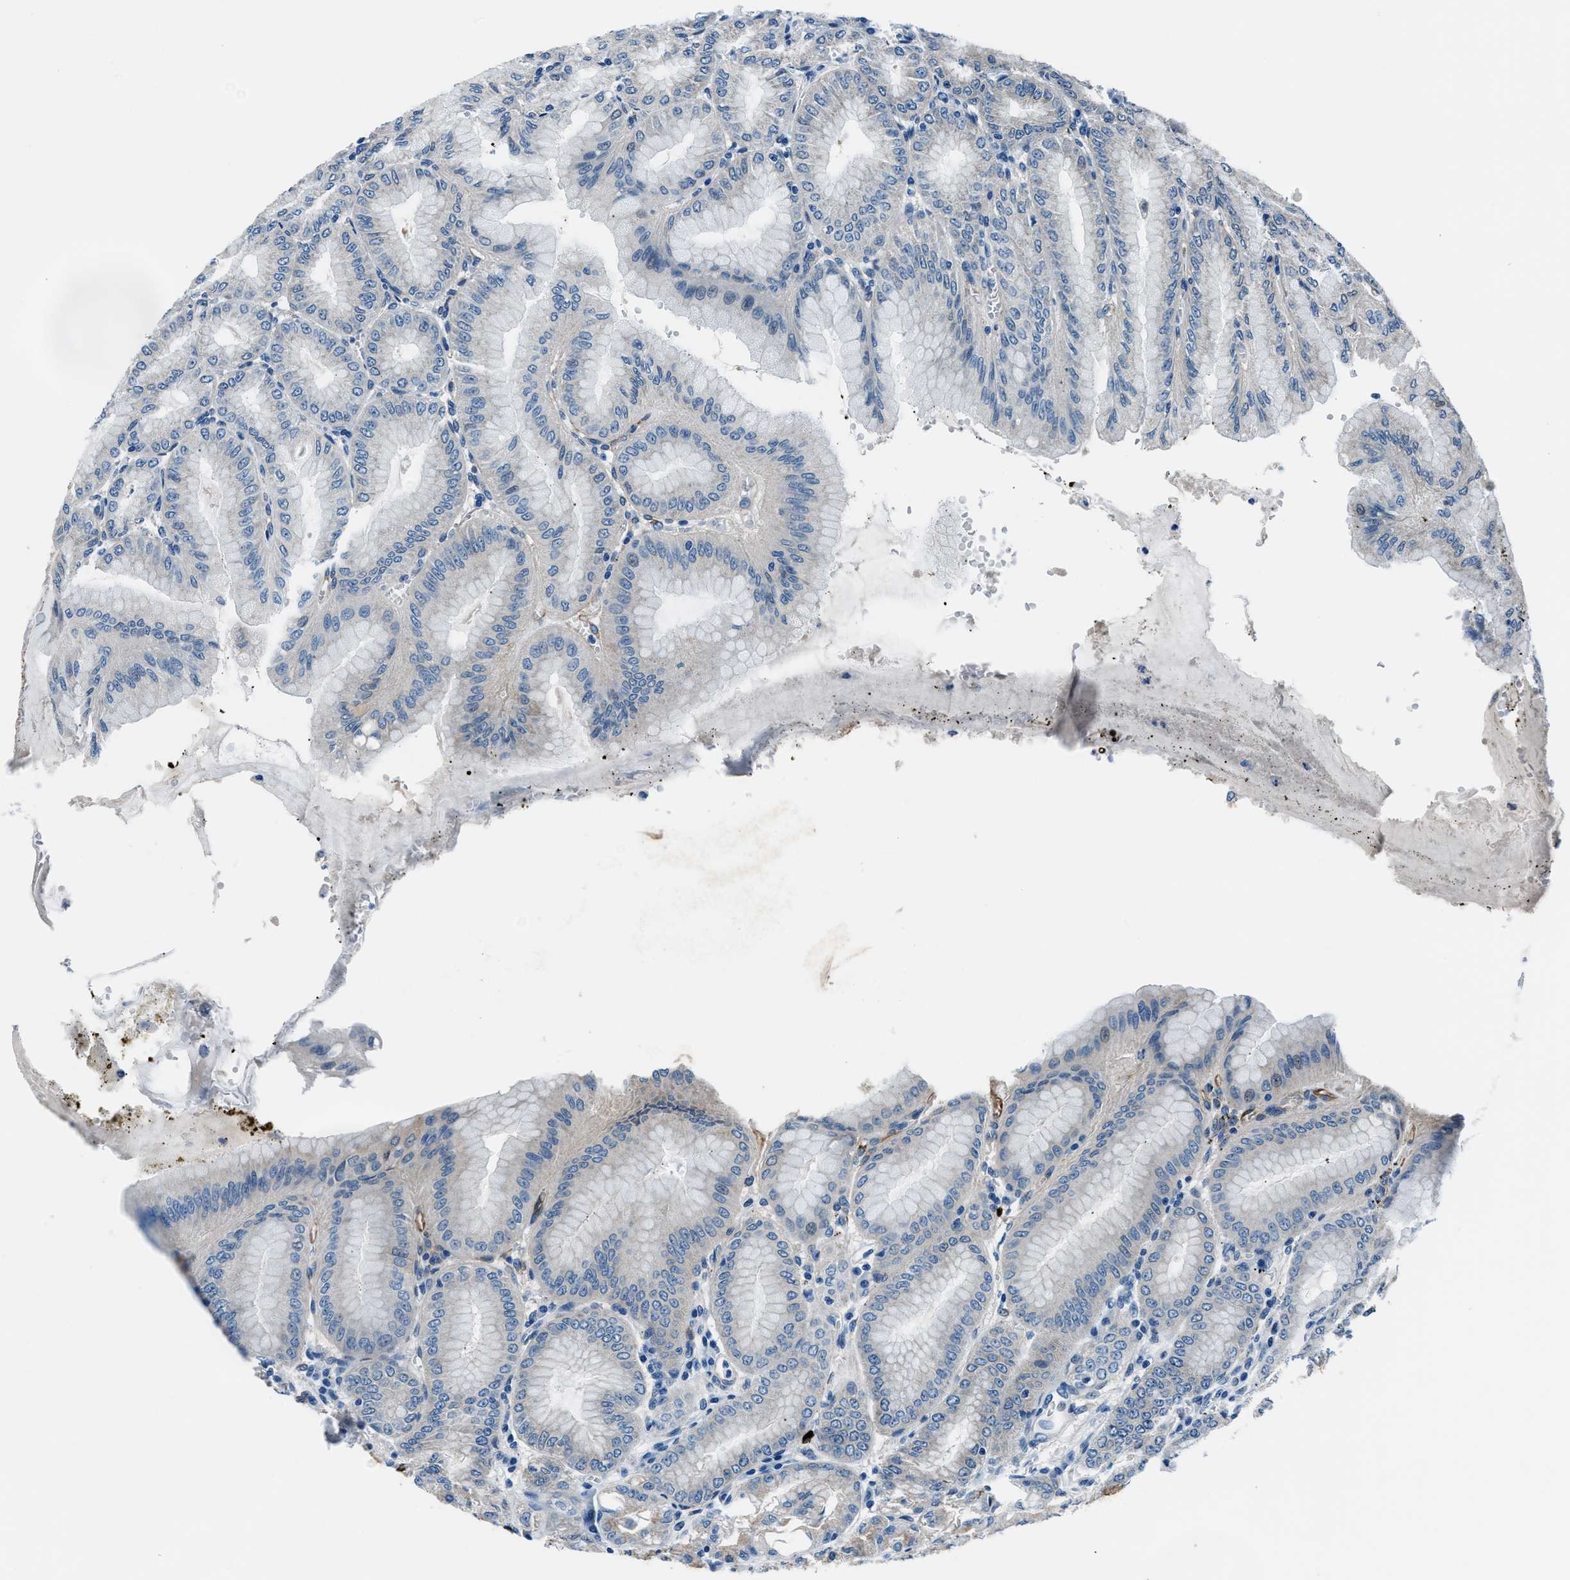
{"staining": {"intensity": "weak", "quantity": "<25%", "location": "cytoplasmic/membranous"}, "tissue": "stomach", "cell_type": "Glandular cells", "image_type": "normal", "snomed": [{"axis": "morphology", "description": "Normal tissue, NOS"}, {"axis": "topography", "description": "Stomach, lower"}], "caption": "A high-resolution image shows immunohistochemistry staining of benign stomach, which exhibits no significant positivity in glandular cells. (Brightfield microscopy of DAB (3,3'-diaminobenzidine) immunohistochemistry at high magnification).", "gene": "PRTFDC1", "patient": {"sex": "male", "age": 71}}